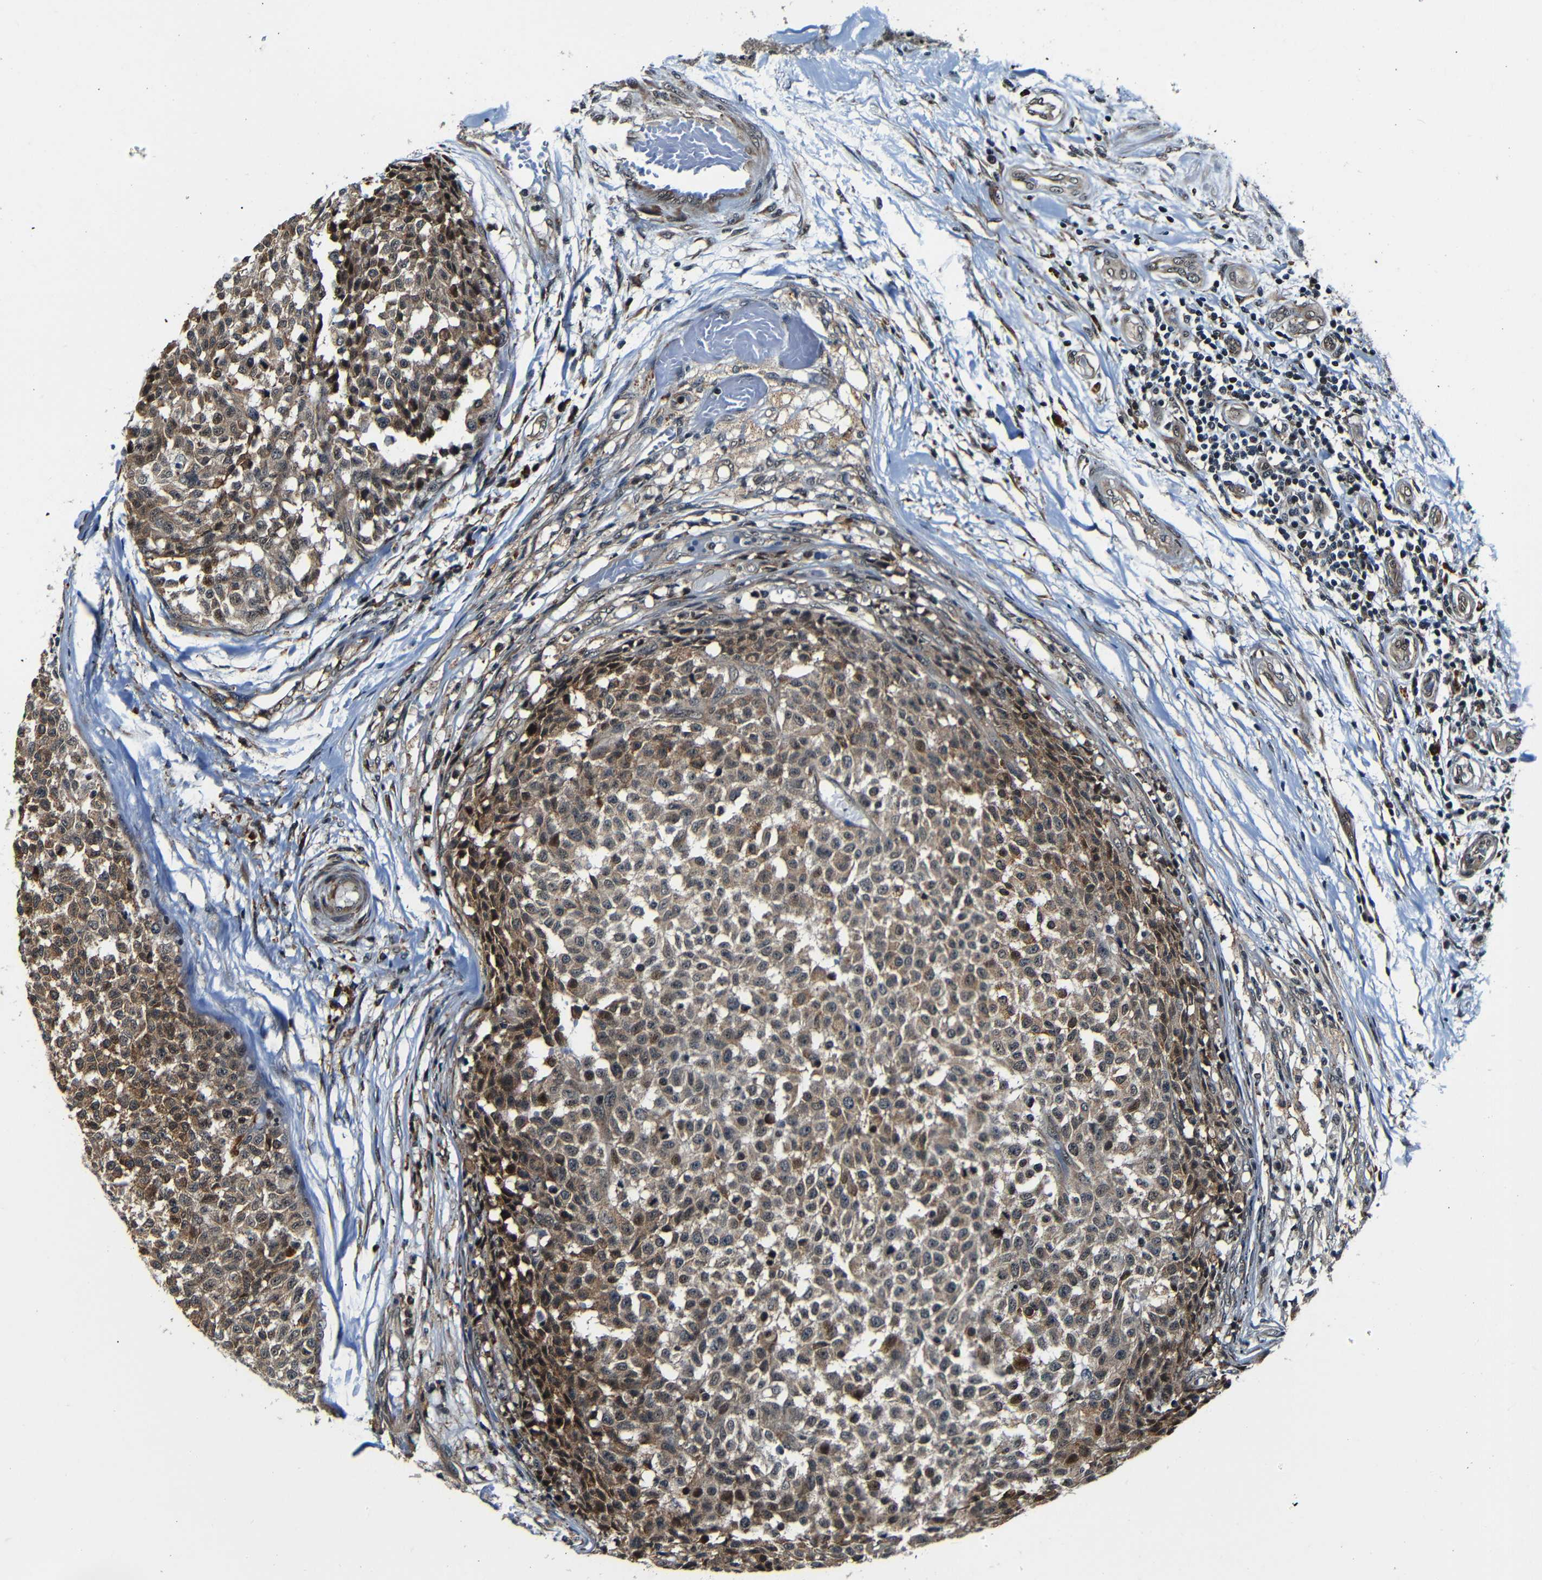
{"staining": {"intensity": "moderate", "quantity": ">75%", "location": "cytoplasmic/membranous,nuclear"}, "tissue": "testis cancer", "cell_type": "Tumor cells", "image_type": "cancer", "snomed": [{"axis": "morphology", "description": "Seminoma, NOS"}, {"axis": "topography", "description": "Testis"}], "caption": "Human testis cancer stained with a protein marker reveals moderate staining in tumor cells.", "gene": "NCBP3", "patient": {"sex": "male", "age": 59}}